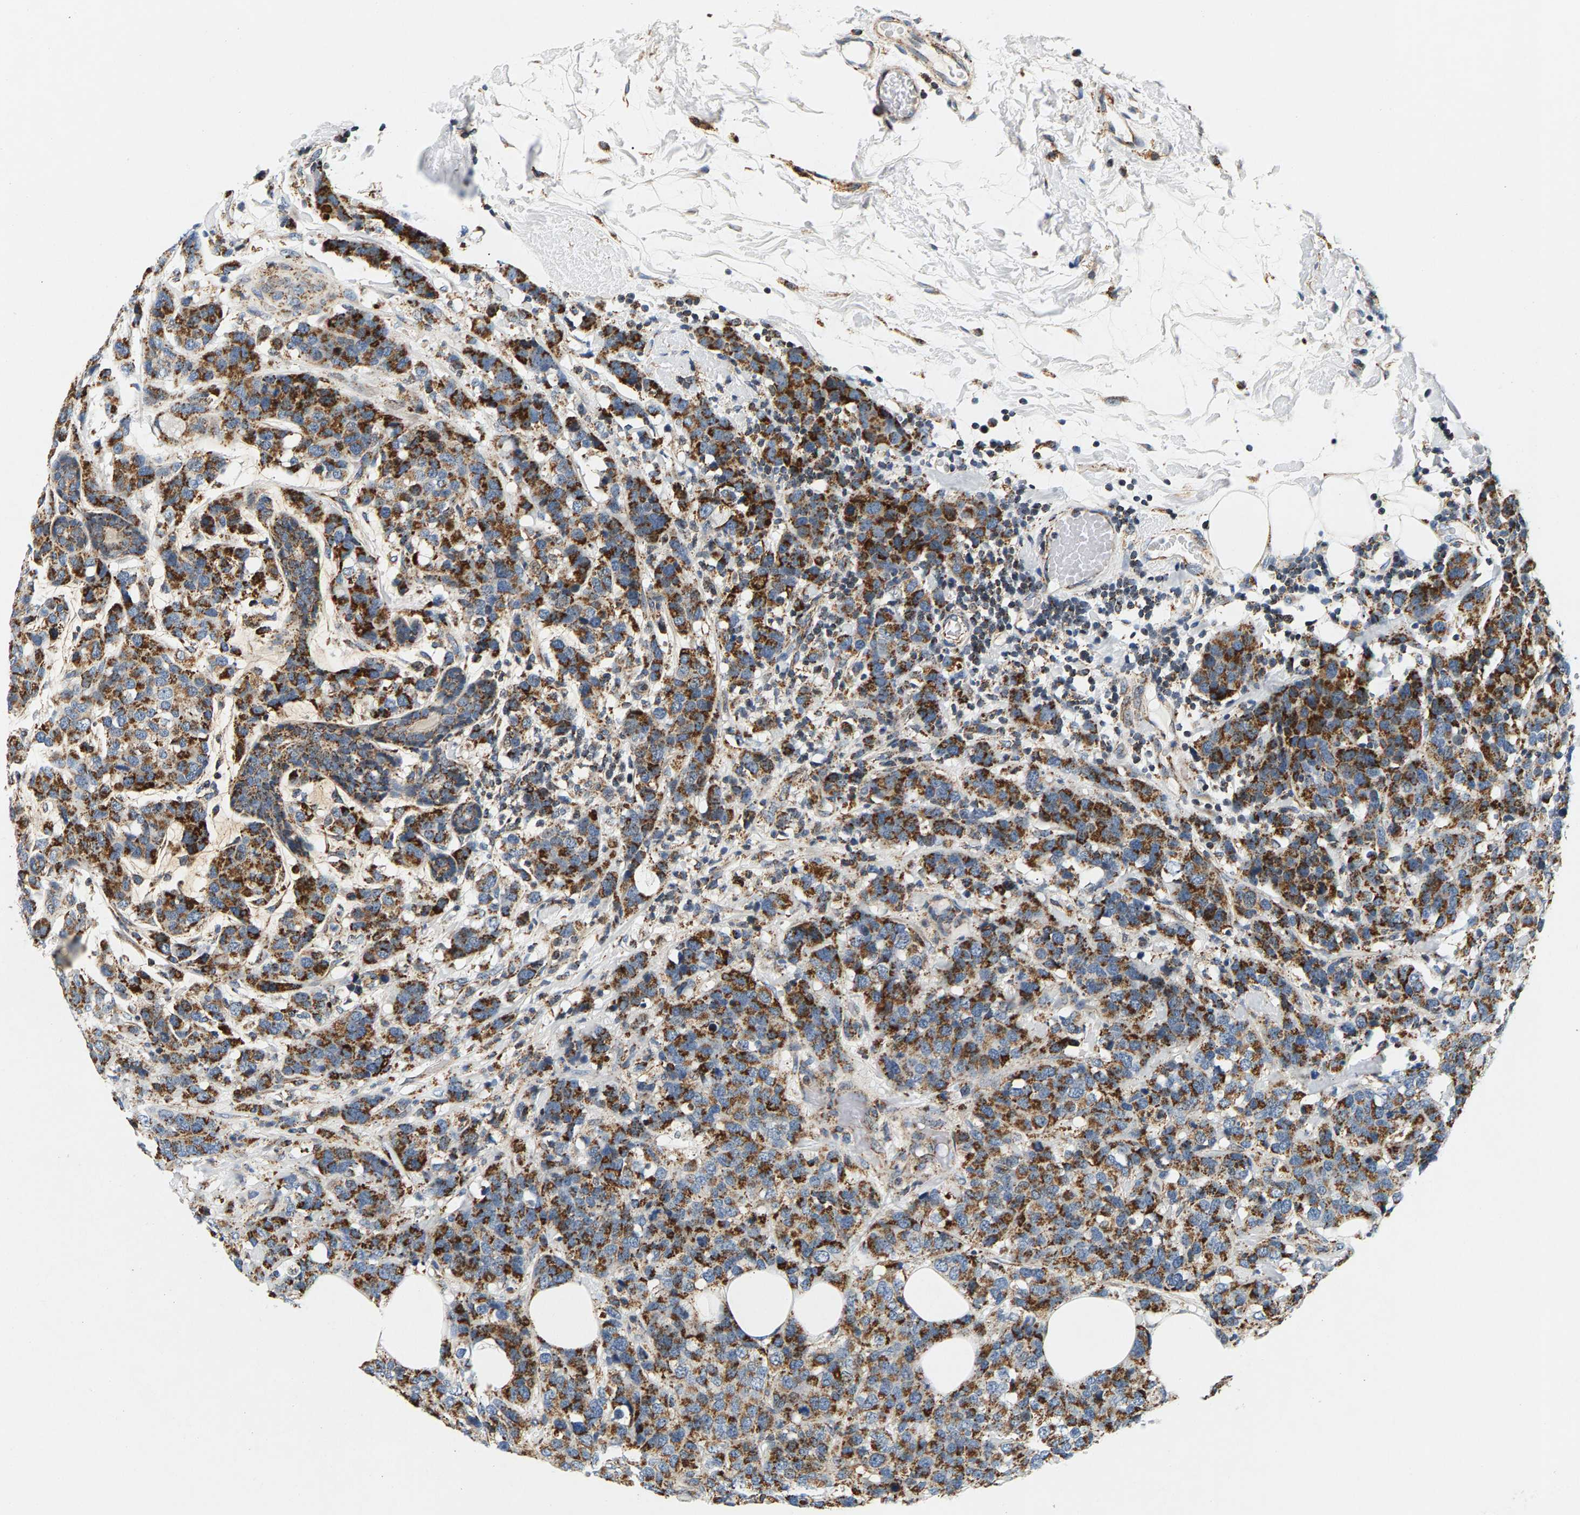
{"staining": {"intensity": "strong", "quantity": ">75%", "location": "cytoplasmic/membranous"}, "tissue": "breast cancer", "cell_type": "Tumor cells", "image_type": "cancer", "snomed": [{"axis": "morphology", "description": "Lobular carcinoma"}, {"axis": "topography", "description": "Breast"}], "caption": "Protein expression analysis of breast cancer (lobular carcinoma) shows strong cytoplasmic/membranous staining in about >75% of tumor cells.", "gene": "PDE1A", "patient": {"sex": "female", "age": 59}}